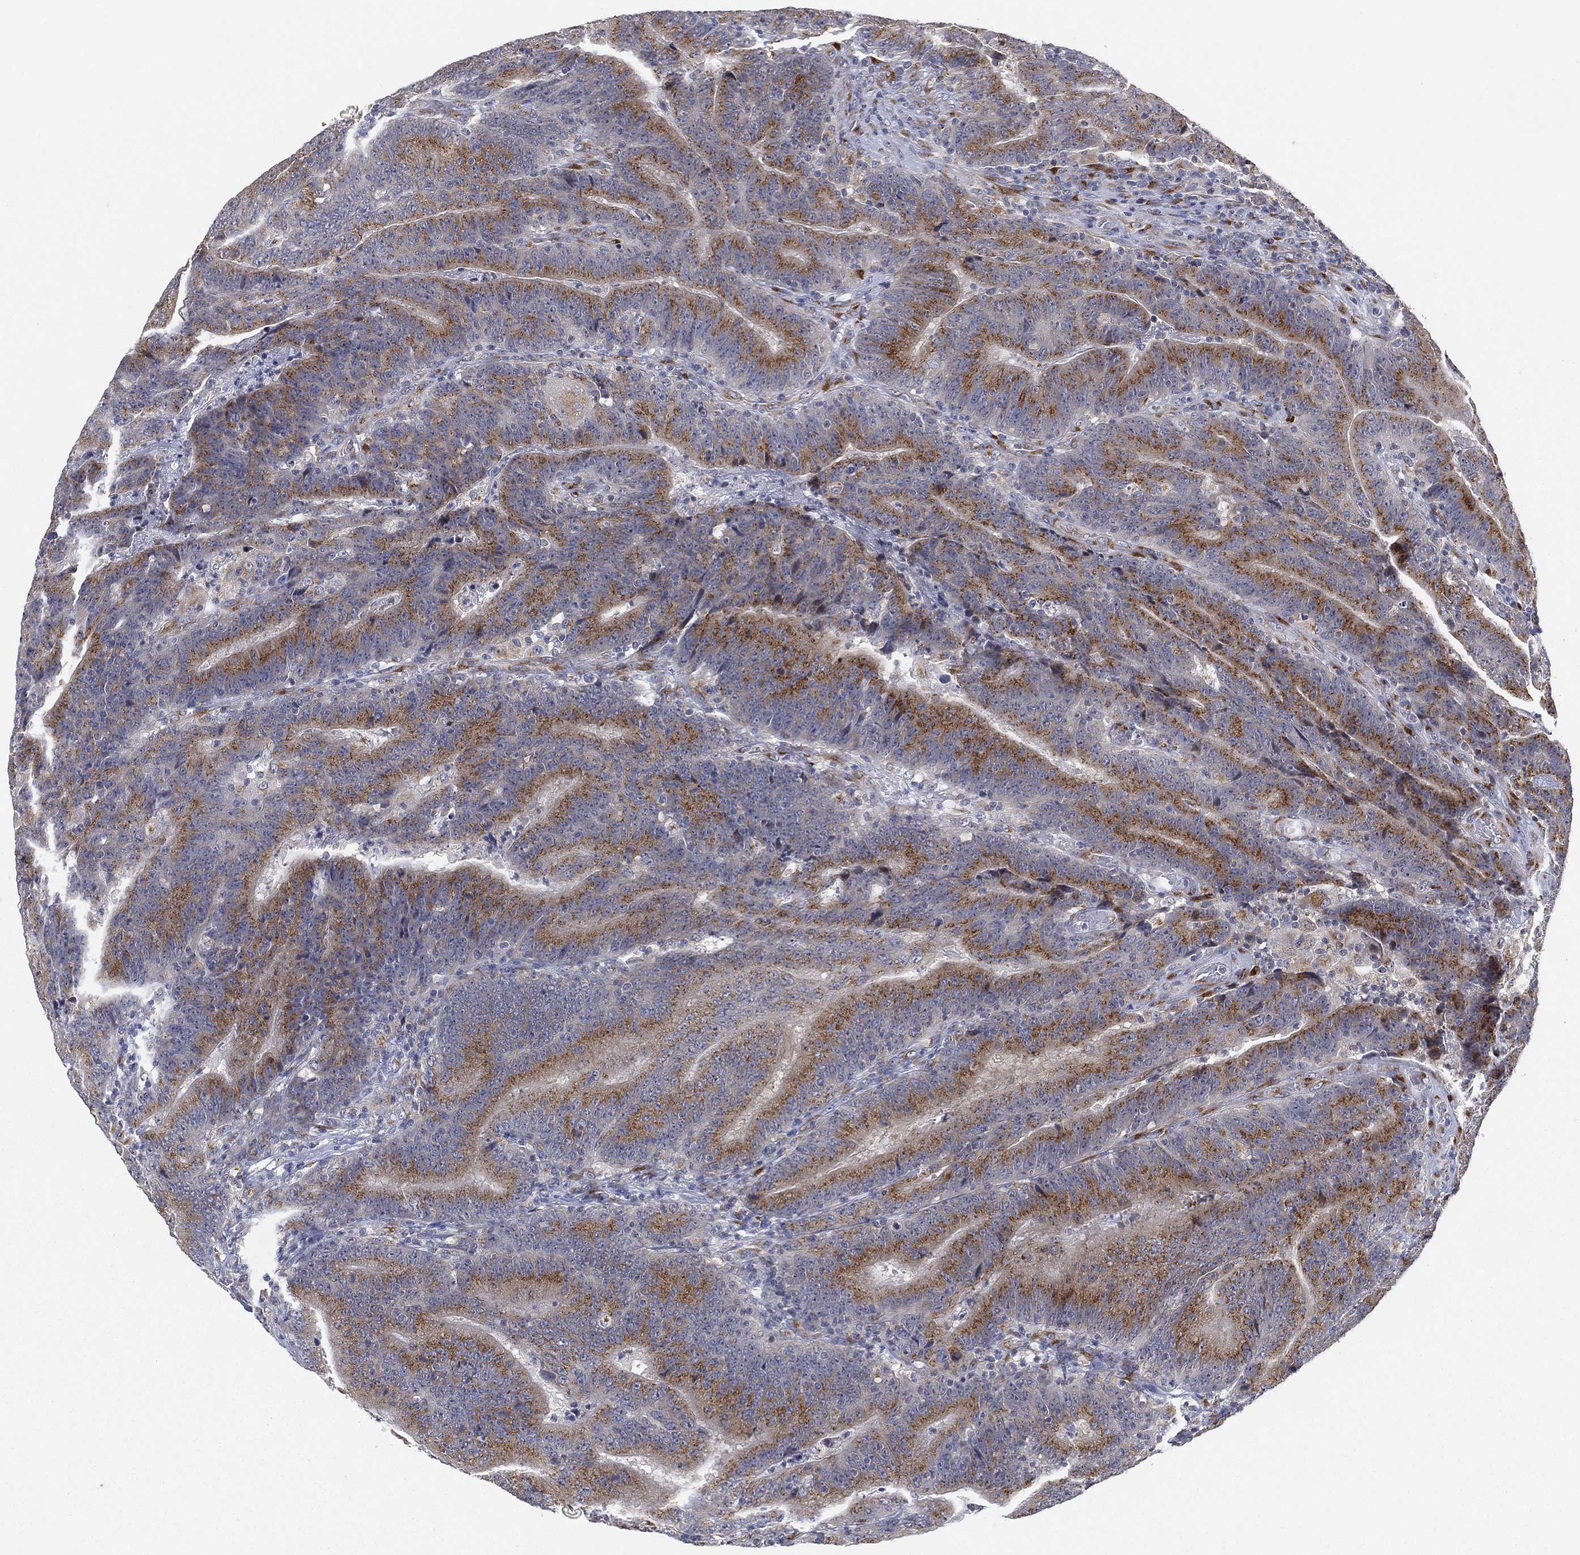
{"staining": {"intensity": "moderate", "quantity": "25%-75%", "location": "cytoplasmic/membranous"}, "tissue": "colorectal cancer", "cell_type": "Tumor cells", "image_type": "cancer", "snomed": [{"axis": "morphology", "description": "Adenocarcinoma, NOS"}, {"axis": "topography", "description": "Colon"}], "caption": "An immunohistochemistry photomicrograph of neoplastic tissue is shown. Protein staining in brown labels moderate cytoplasmic/membranous positivity in adenocarcinoma (colorectal) within tumor cells. (brown staining indicates protein expression, while blue staining denotes nuclei).", "gene": "TICAM1", "patient": {"sex": "female", "age": 75}}